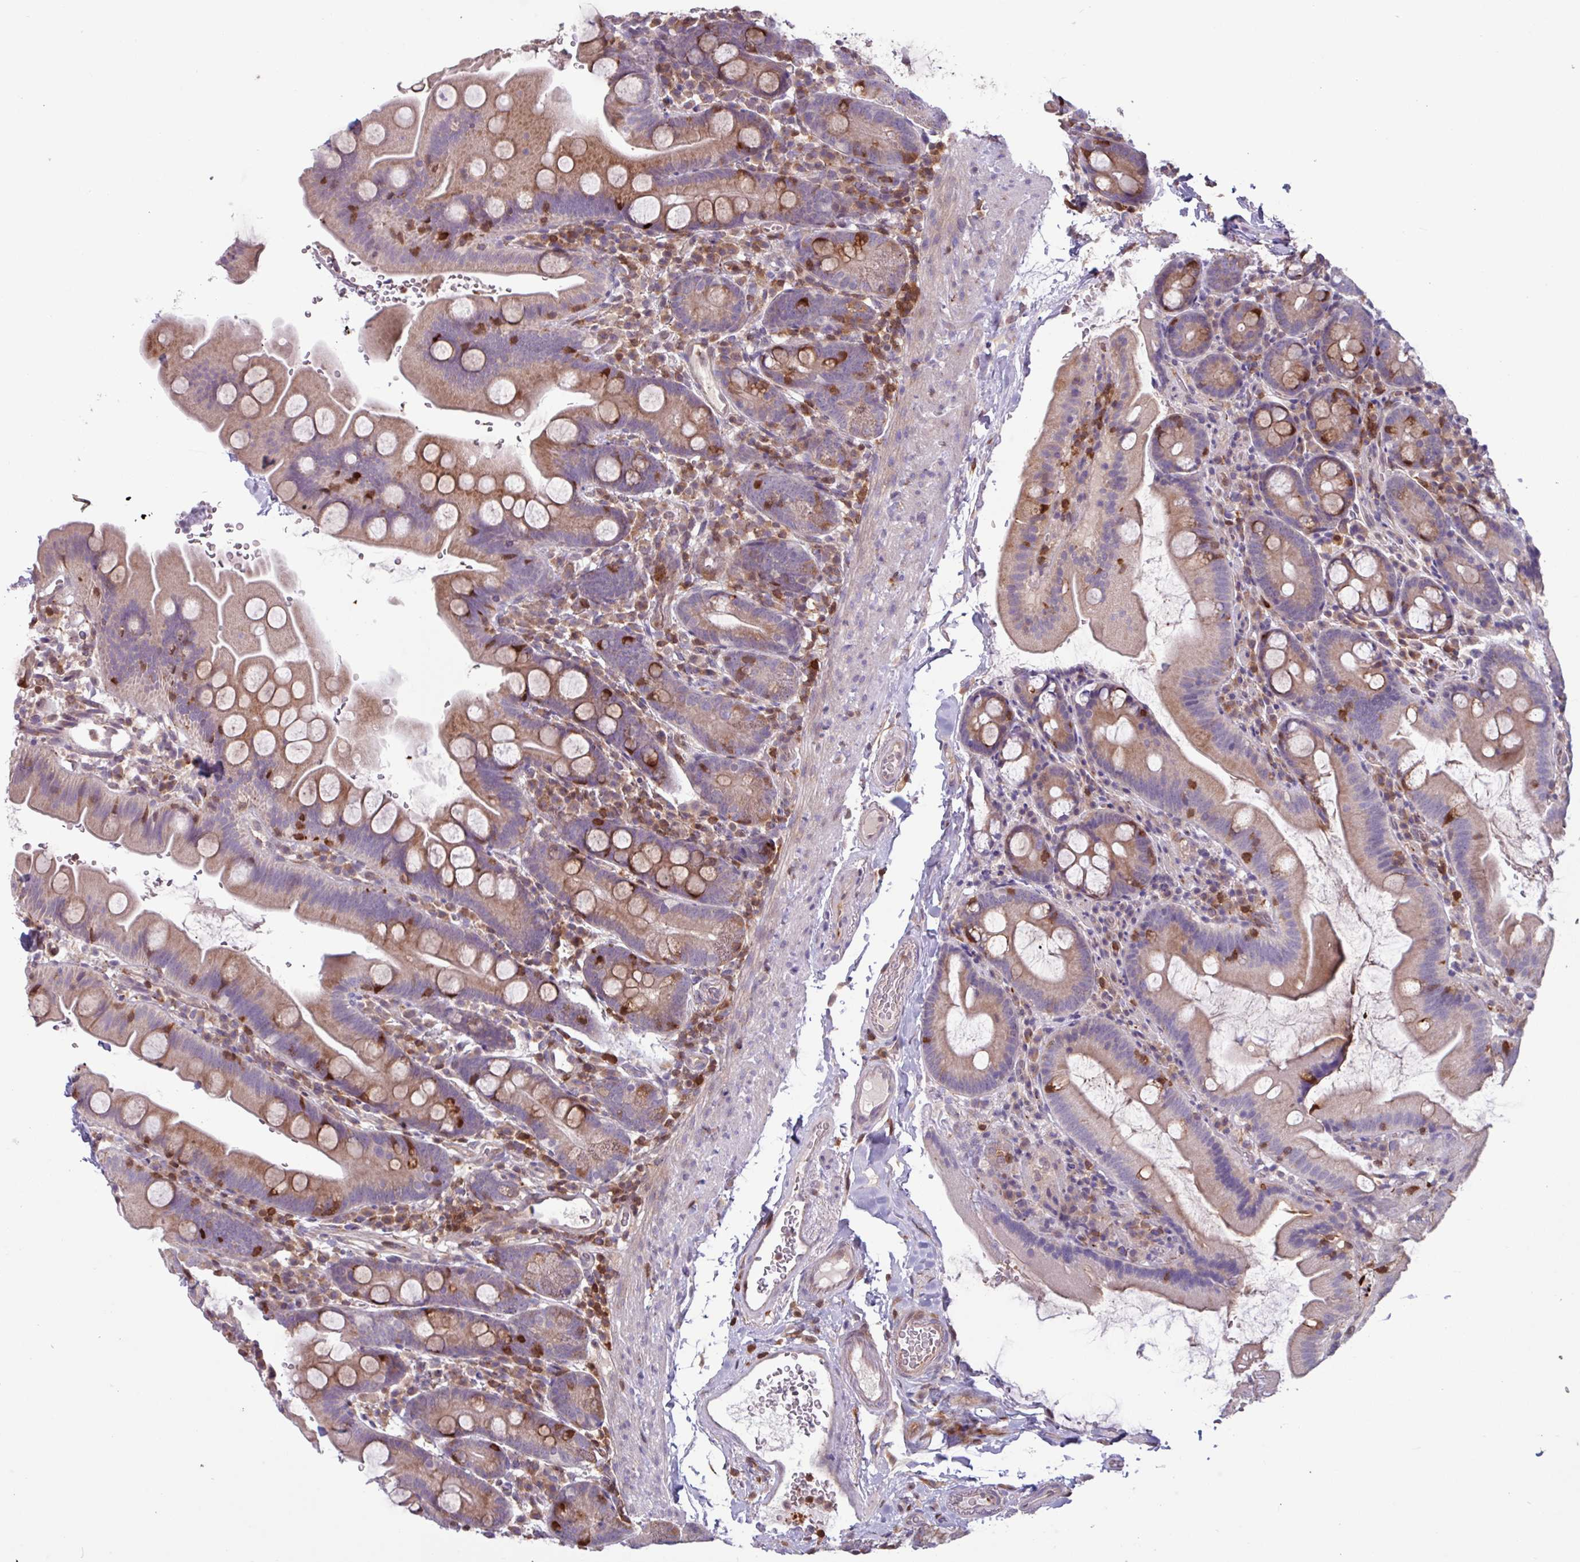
{"staining": {"intensity": "weak", "quantity": "25%-75%", "location": "cytoplasmic/membranous"}, "tissue": "small intestine", "cell_type": "Glandular cells", "image_type": "normal", "snomed": [{"axis": "morphology", "description": "Normal tissue, NOS"}, {"axis": "topography", "description": "Small intestine"}], "caption": "IHC (DAB (3,3'-diaminobenzidine)) staining of benign small intestine displays weak cytoplasmic/membranous protein staining in about 25%-75% of glandular cells.", "gene": "SEC61G", "patient": {"sex": "female", "age": 68}}